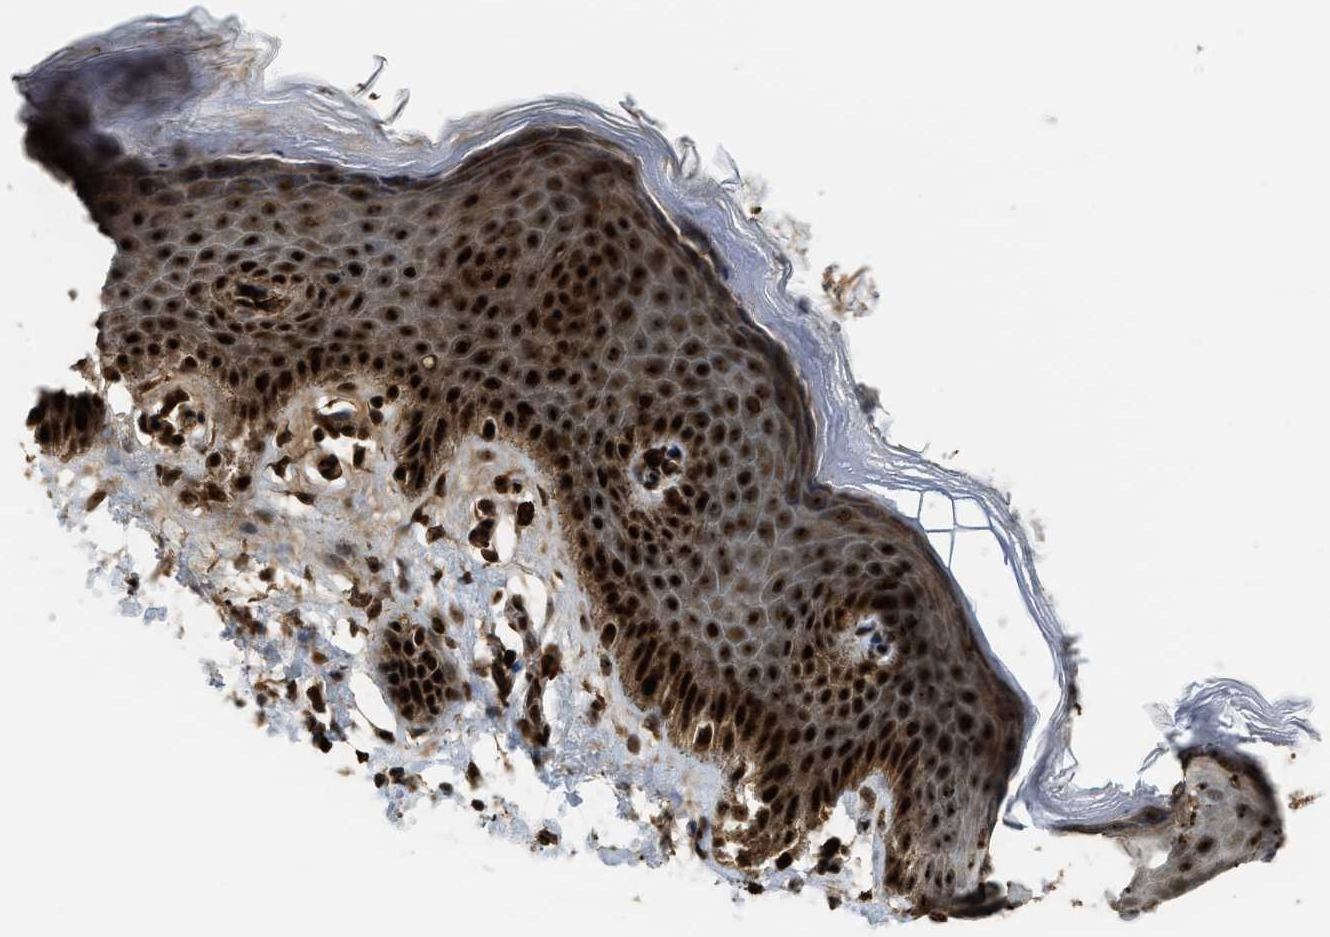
{"staining": {"intensity": "strong", "quantity": ">75%", "location": "nuclear"}, "tissue": "skin", "cell_type": "Epidermal cells", "image_type": "normal", "snomed": [{"axis": "morphology", "description": "Normal tissue, NOS"}, {"axis": "topography", "description": "Anal"}], "caption": "A brown stain labels strong nuclear staining of a protein in epidermal cells of unremarkable human skin. (Brightfield microscopy of DAB IHC at high magnification).", "gene": "ZNF687", "patient": {"sex": "male", "age": 44}}